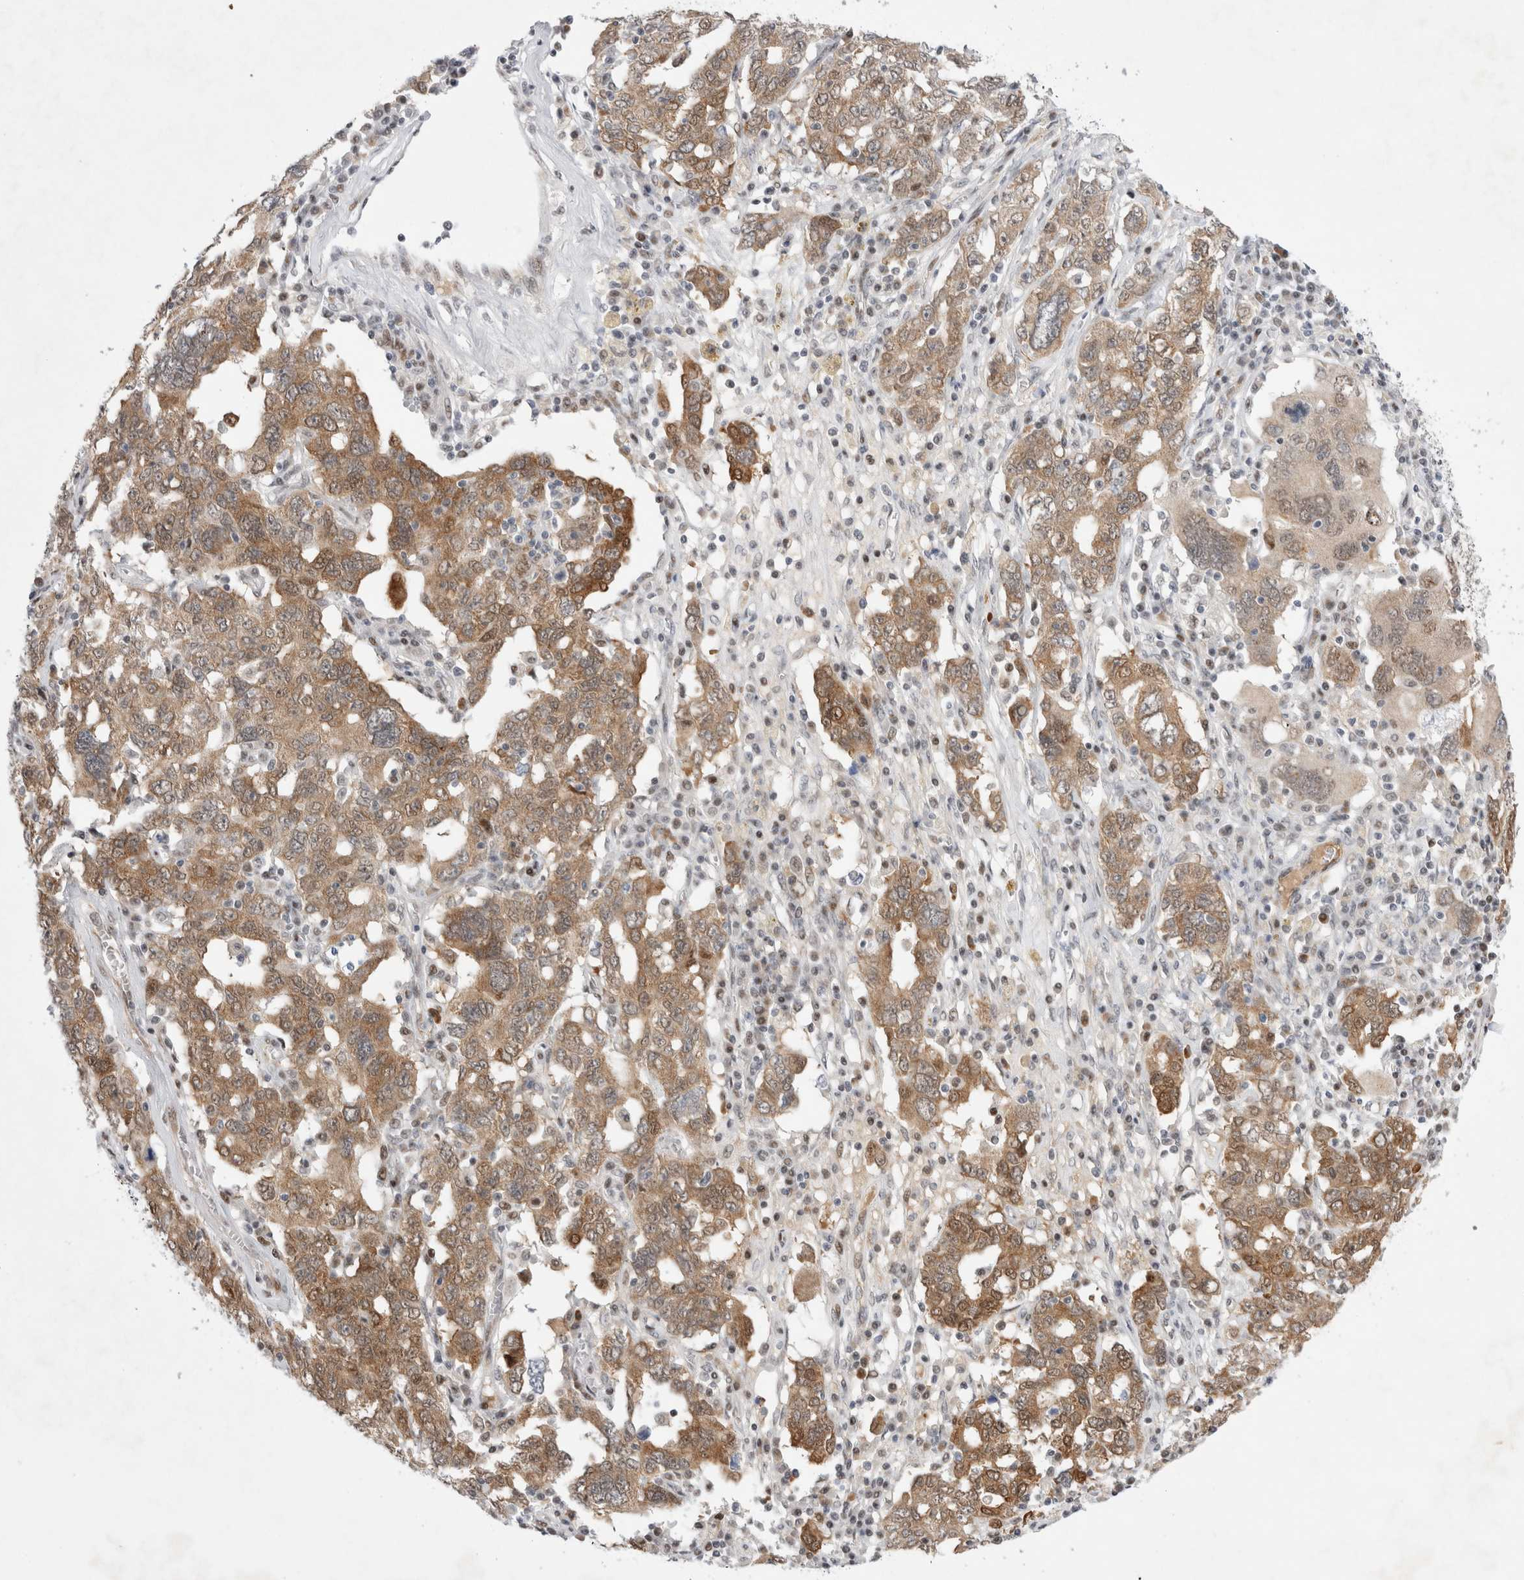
{"staining": {"intensity": "moderate", "quantity": "25%-75%", "location": "cytoplasmic/membranous,nuclear"}, "tissue": "ovarian cancer", "cell_type": "Tumor cells", "image_type": "cancer", "snomed": [{"axis": "morphology", "description": "Carcinoma, endometroid"}, {"axis": "topography", "description": "Ovary"}], "caption": "Protein expression analysis of human endometroid carcinoma (ovarian) reveals moderate cytoplasmic/membranous and nuclear expression in about 25%-75% of tumor cells.", "gene": "WIPF2", "patient": {"sex": "female", "age": 62}}